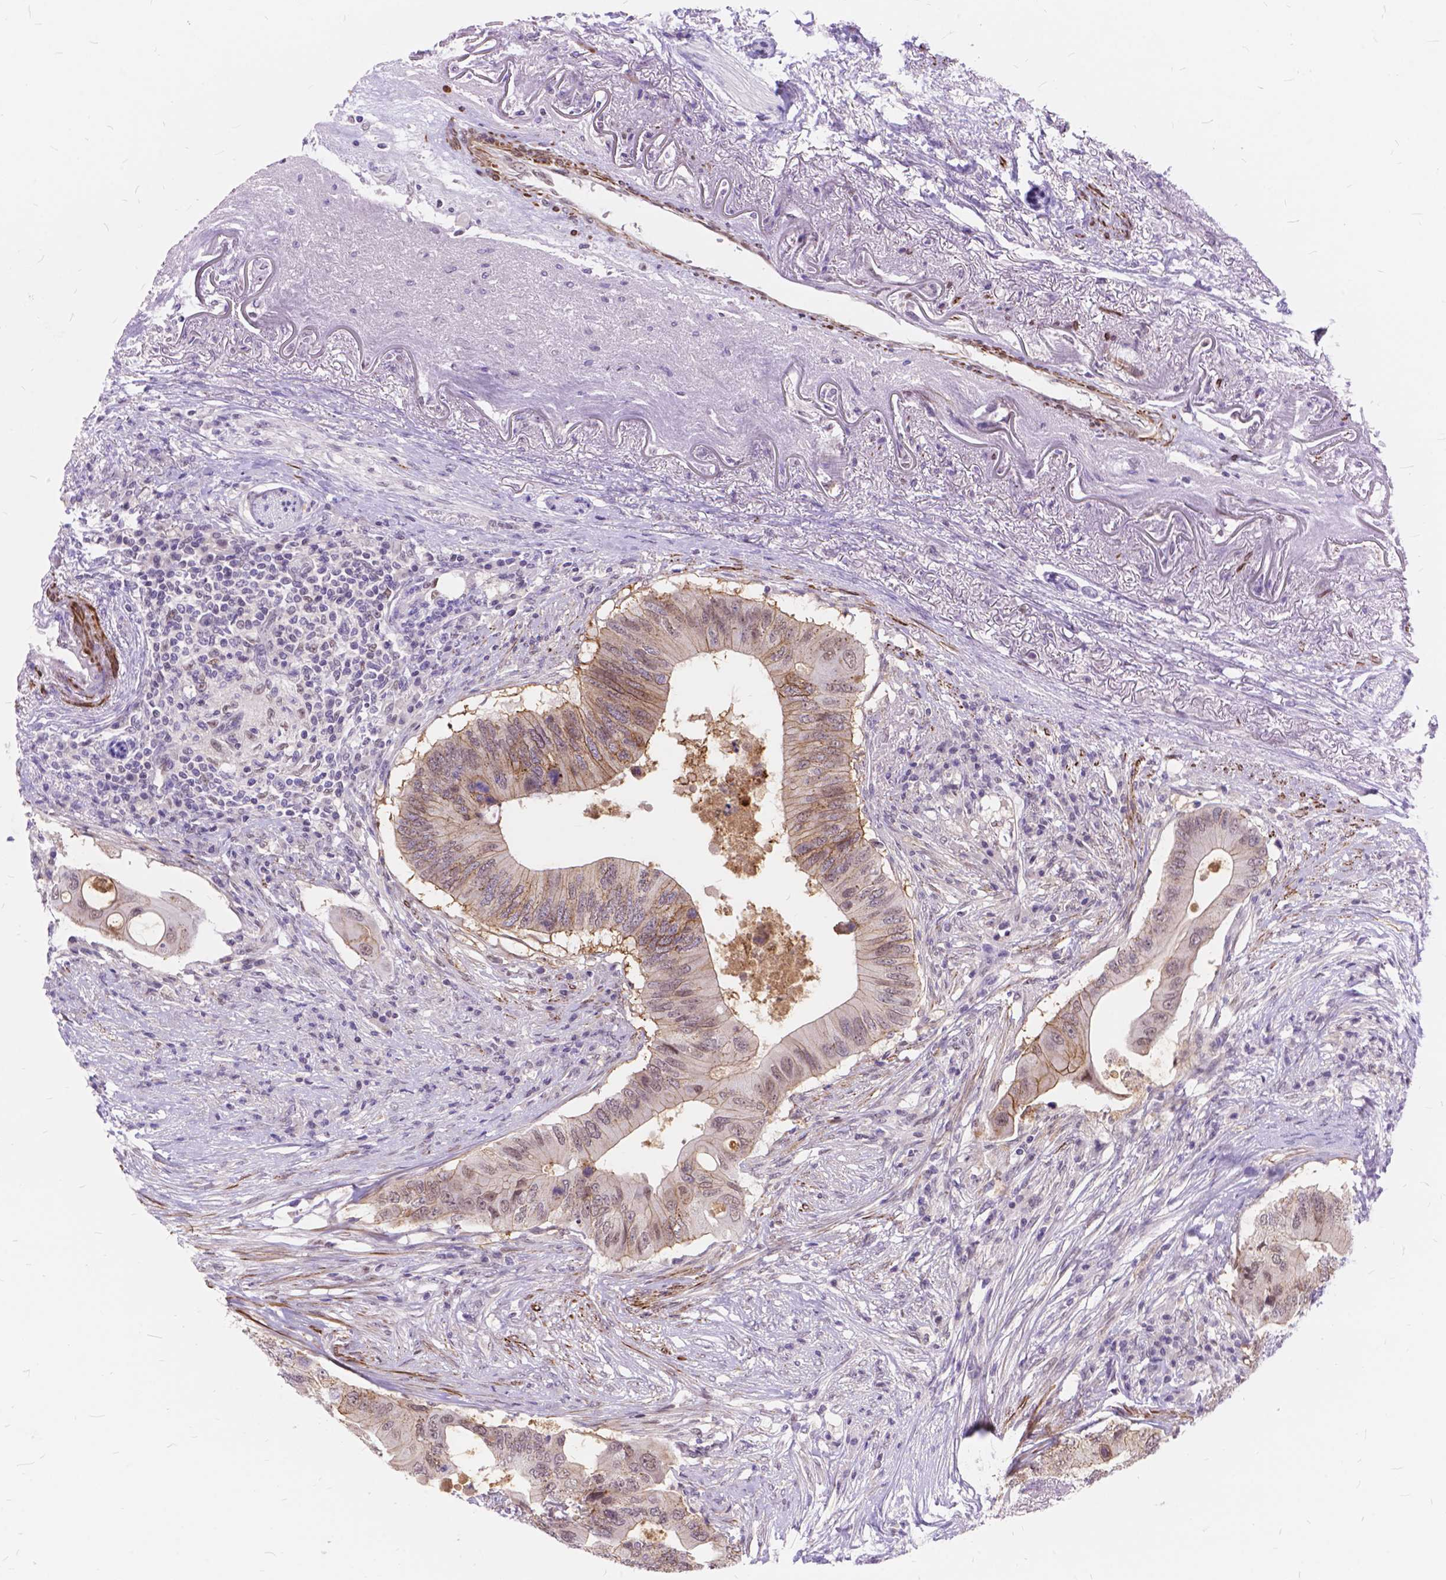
{"staining": {"intensity": "moderate", "quantity": ">75%", "location": "cytoplasmic/membranous"}, "tissue": "colorectal cancer", "cell_type": "Tumor cells", "image_type": "cancer", "snomed": [{"axis": "morphology", "description": "Adenocarcinoma, NOS"}, {"axis": "topography", "description": "Colon"}], "caption": "Brown immunohistochemical staining in colorectal adenocarcinoma demonstrates moderate cytoplasmic/membranous positivity in approximately >75% of tumor cells.", "gene": "MAN2C1", "patient": {"sex": "male", "age": 71}}